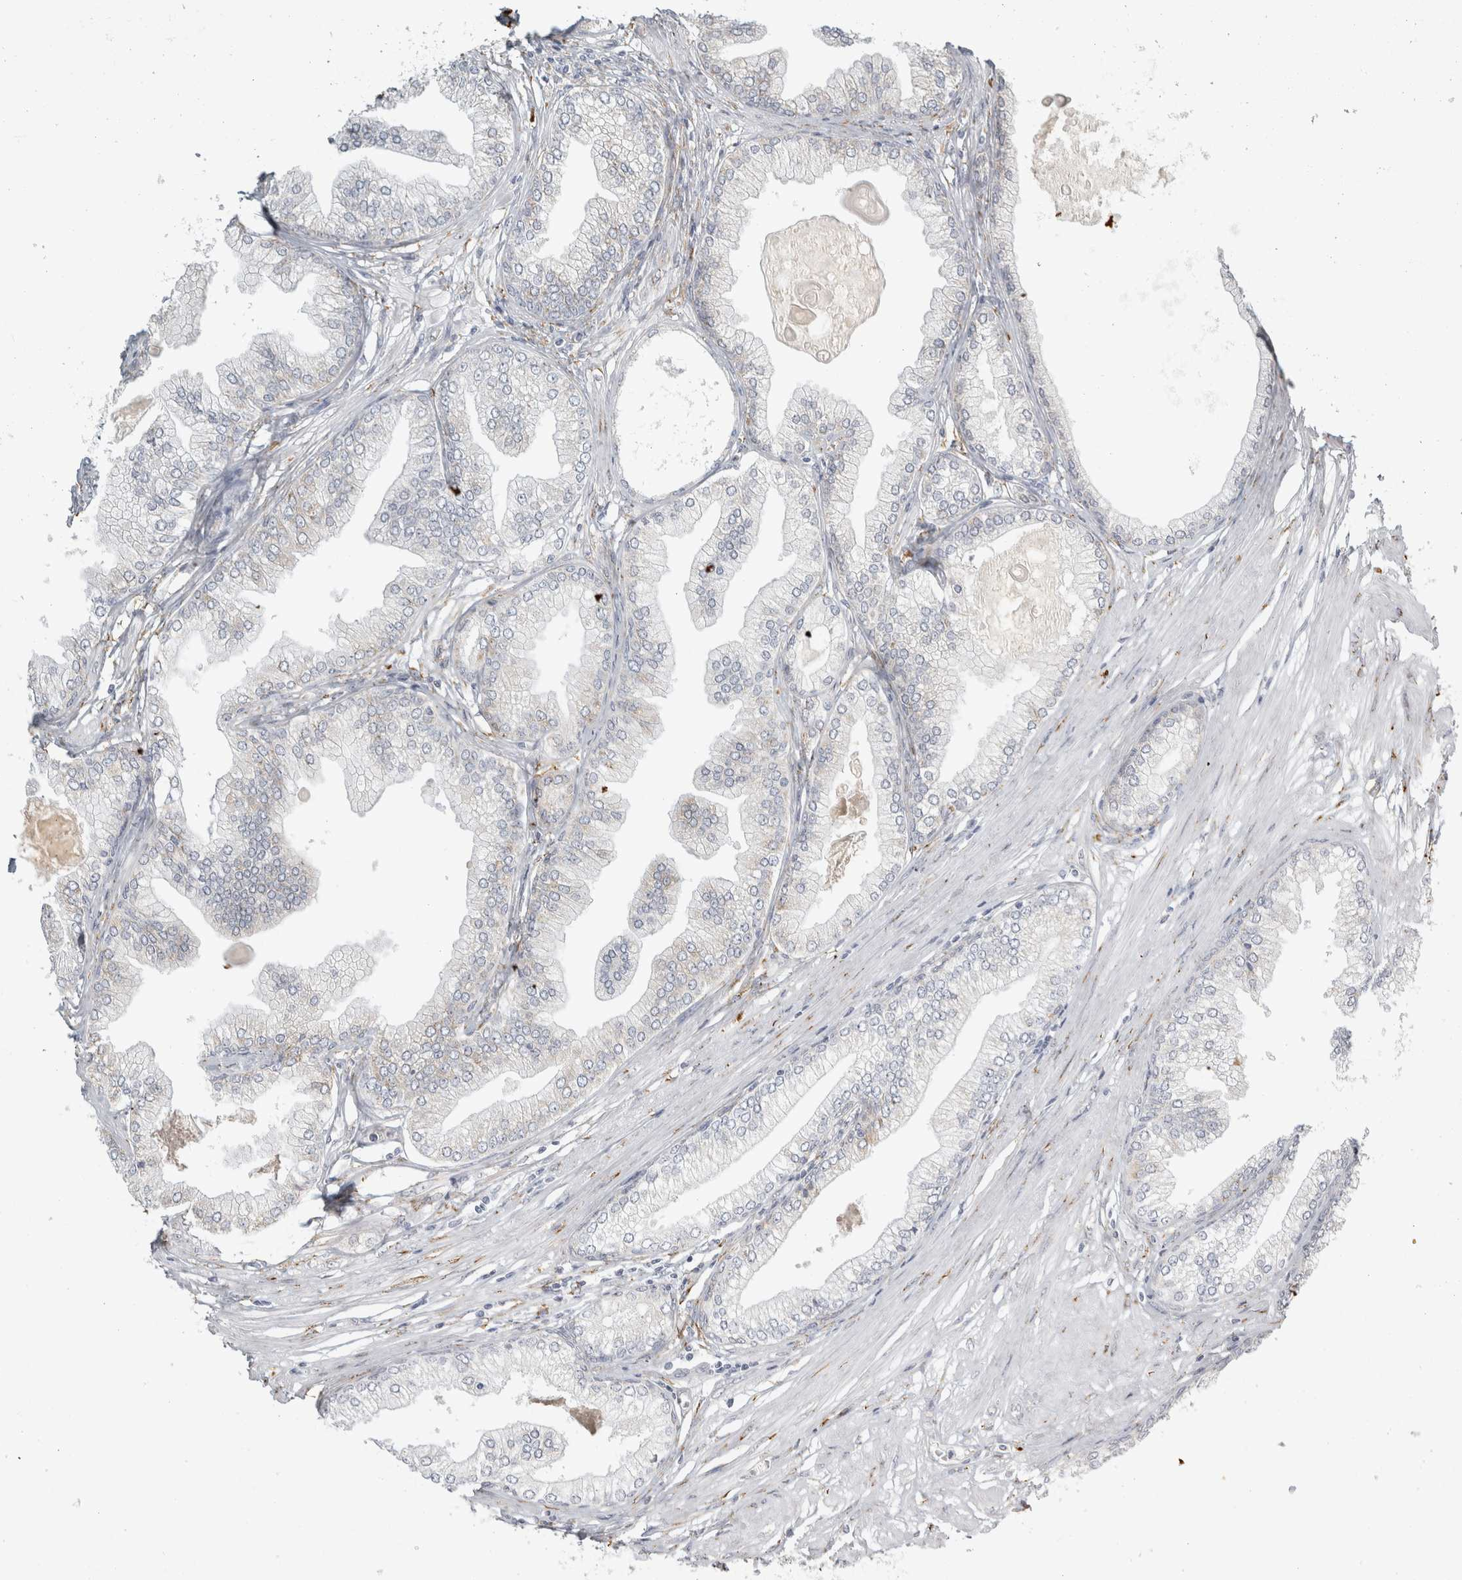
{"staining": {"intensity": "negative", "quantity": "none", "location": "none"}, "tissue": "prostate cancer", "cell_type": "Tumor cells", "image_type": "cancer", "snomed": [{"axis": "morphology", "description": "Adenocarcinoma, Low grade"}, {"axis": "topography", "description": "Prostate"}], "caption": "Prostate cancer (adenocarcinoma (low-grade)) stained for a protein using immunohistochemistry exhibits no expression tumor cells.", "gene": "OSTN", "patient": {"sex": "male", "age": 52}}